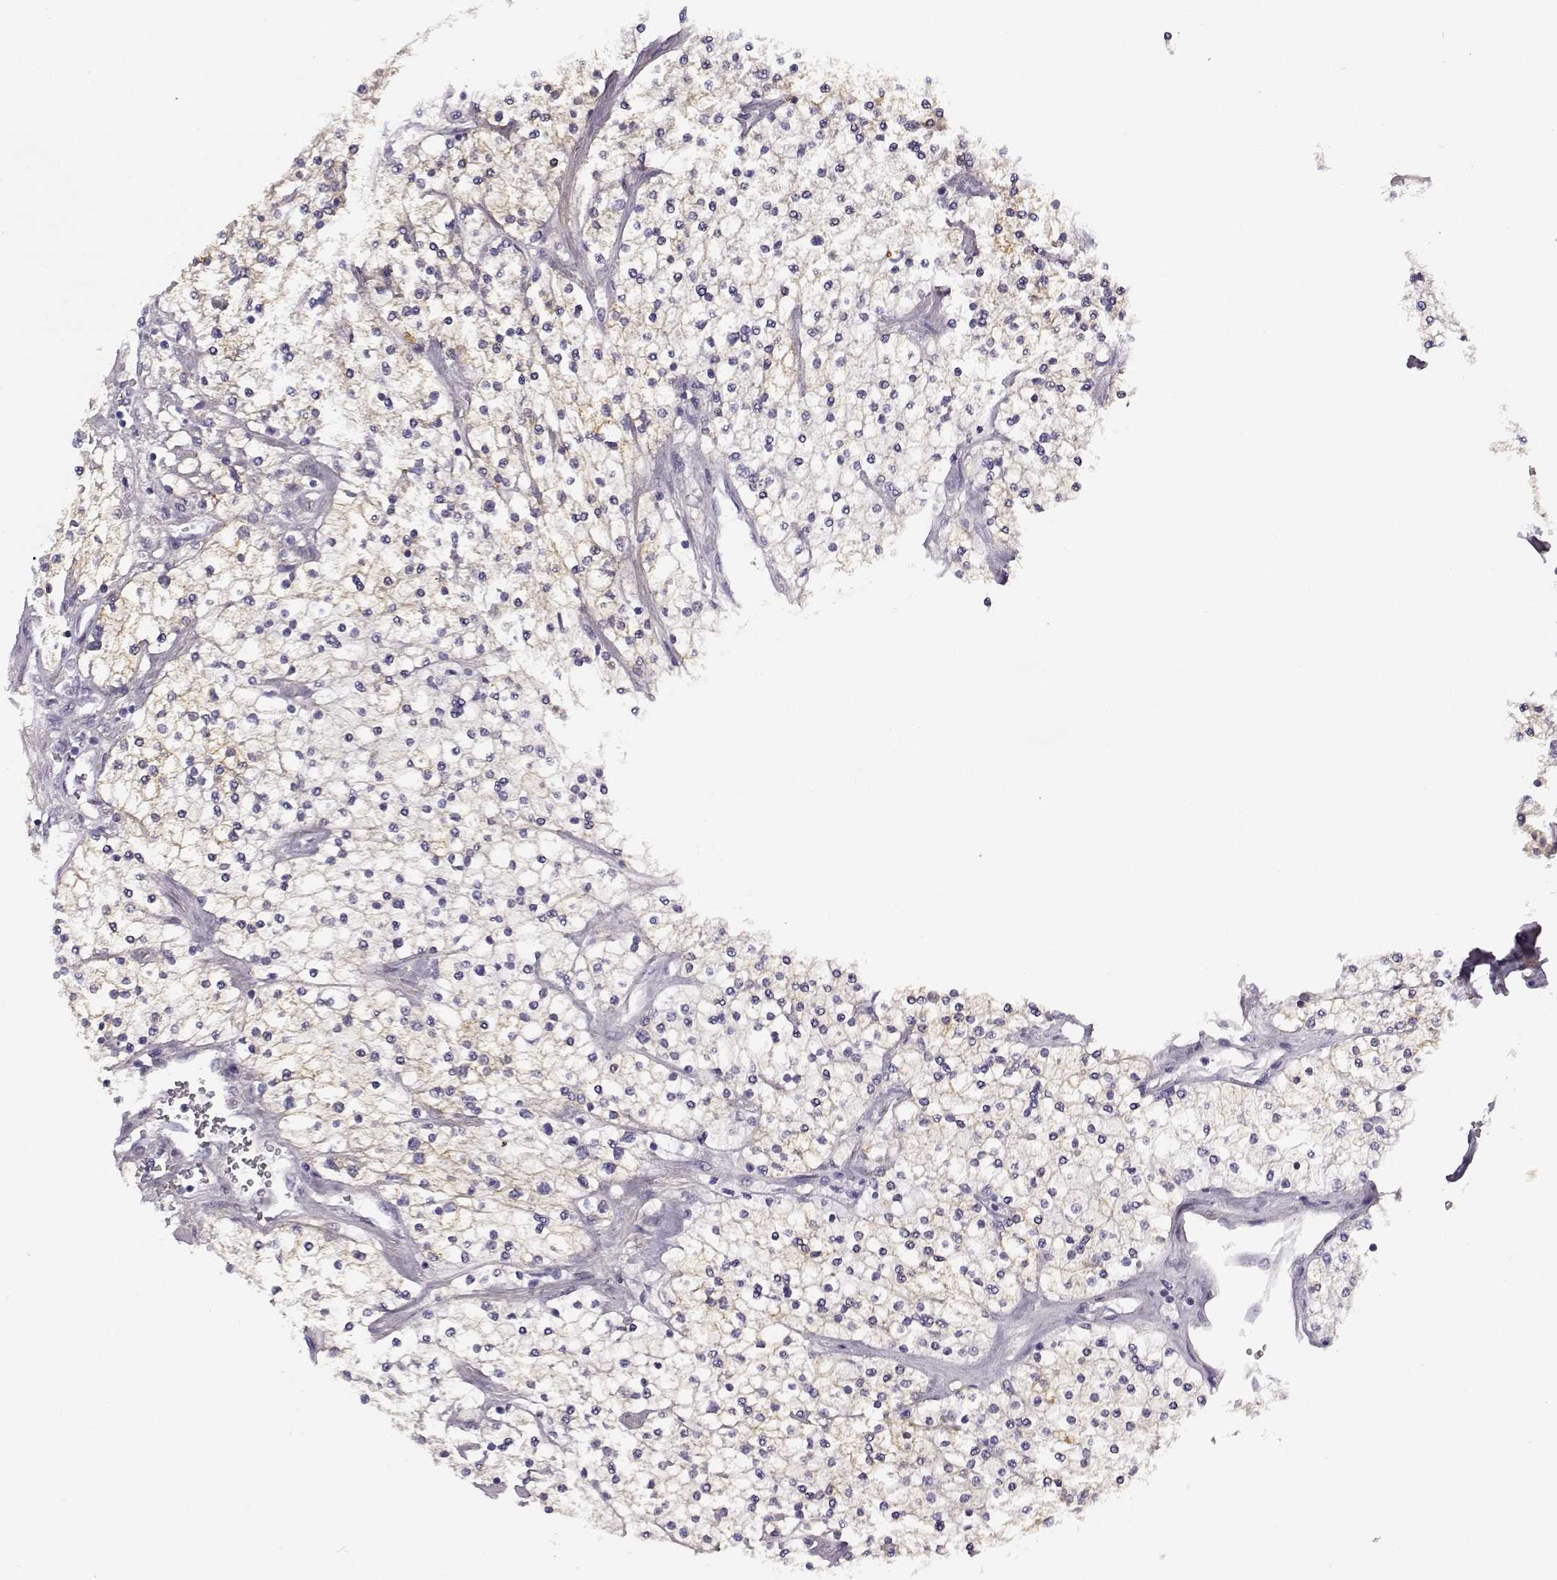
{"staining": {"intensity": "negative", "quantity": "none", "location": "none"}, "tissue": "renal cancer", "cell_type": "Tumor cells", "image_type": "cancer", "snomed": [{"axis": "morphology", "description": "Adenocarcinoma, NOS"}, {"axis": "topography", "description": "Kidney"}], "caption": "Human renal cancer (adenocarcinoma) stained for a protein using immunohistochemistry (IHC) demonstrates no staining in tumor cells.", "gene": "TRIM69", "patient": {"sex": "male", "age": 80}}